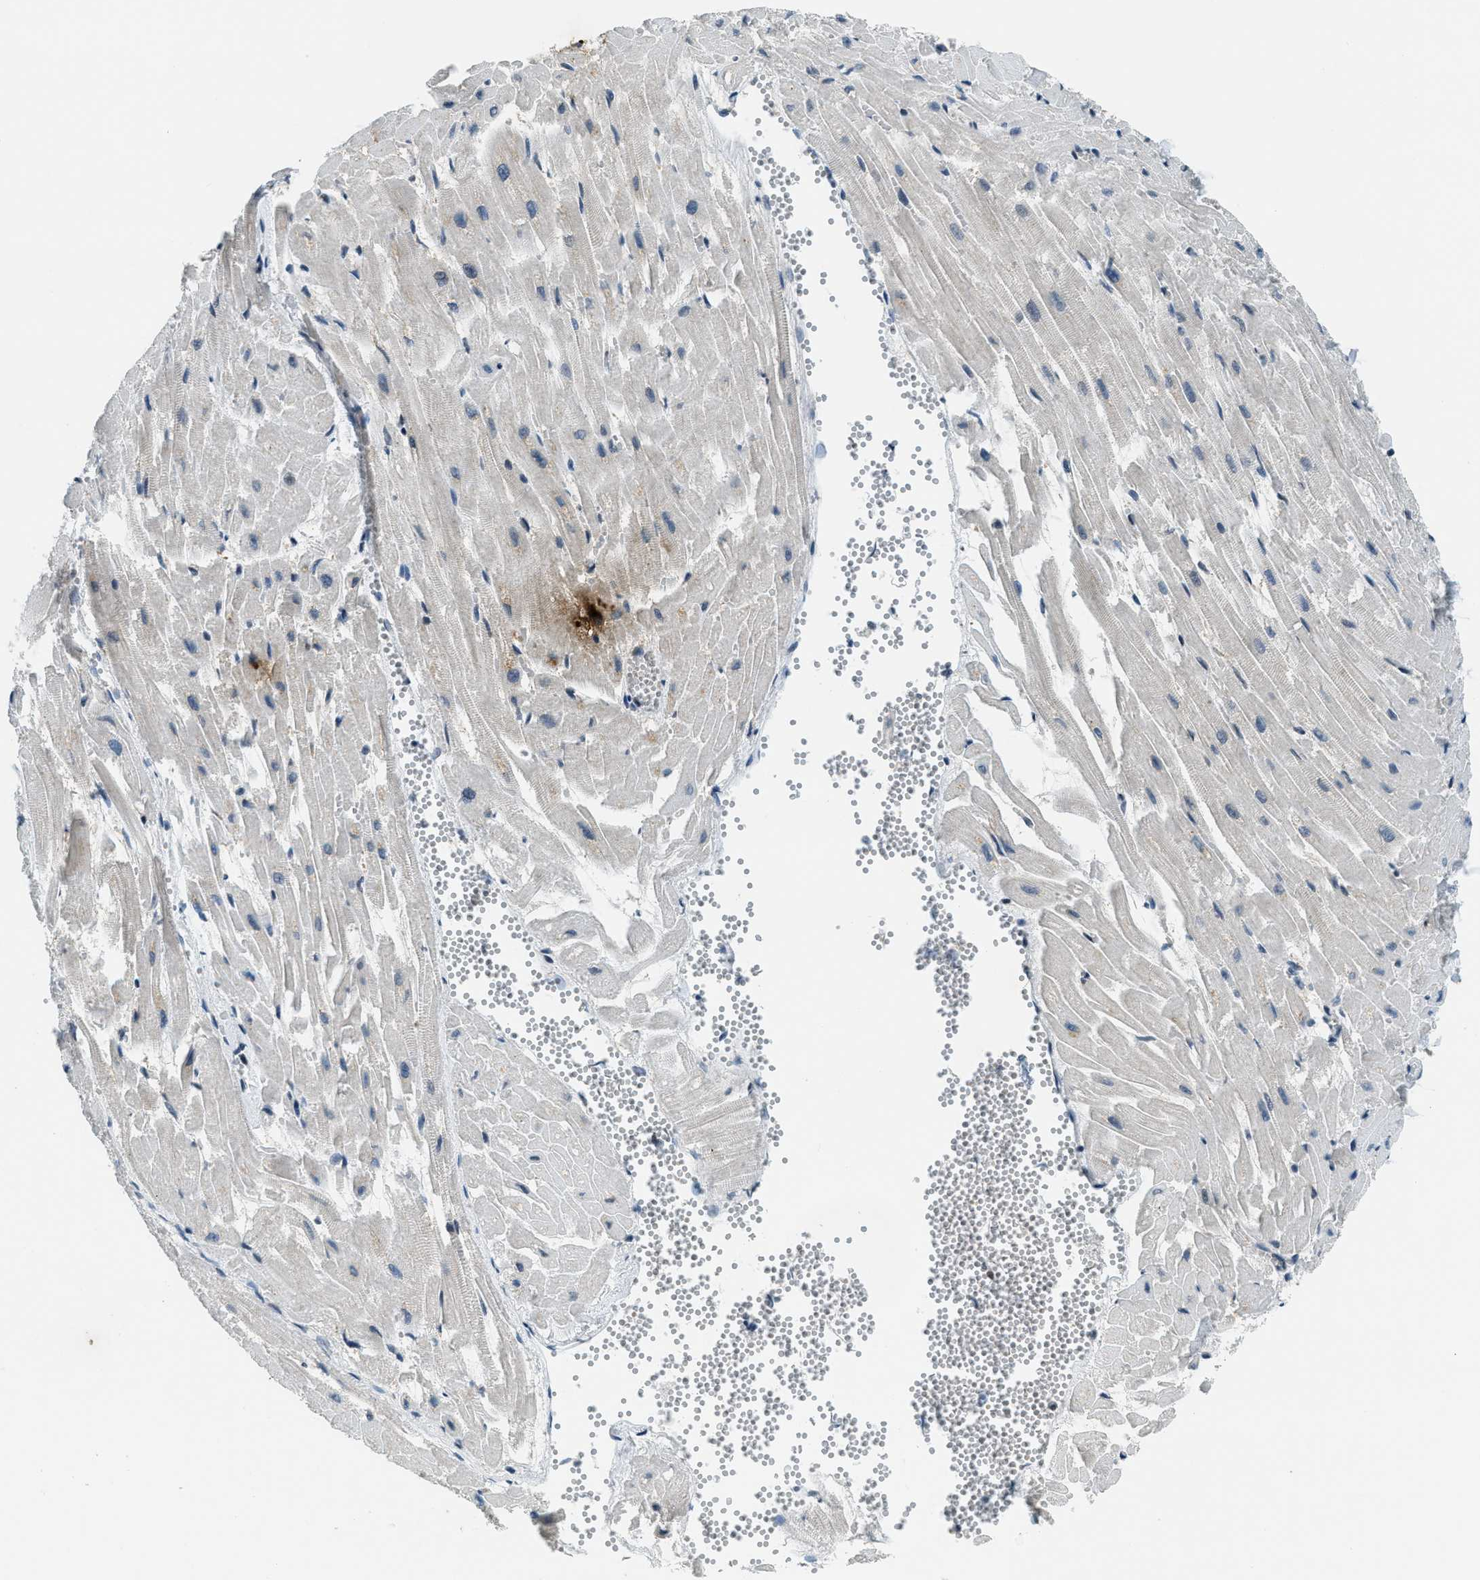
{"staining": {"intensity": "negative", "quantity": "none", "location": "none"}, "tissue": "heart muscle", "cell_type": "Cardiomyocytes", "image_type": "normal", "snomed": [{"axis": "morphology", "description": "Normal tissue, NOS"}, {"axis": "topography", "description": "Heart"}], "caption": "Immunohistochemistry (IHC) photomicrograph of benign heart muscle stained for a protein (brown), which demonstrates no positivity in cardiomyocytes. The staining was performed using DAB (3,3'-diaminobenzidine) to visualize the protein expression in brown, while the nuclei were stained in blue with hematoxylin (Magnification: 20x).", "gene": "KLF6", "patient": {"sex": "female", "age": 19}}